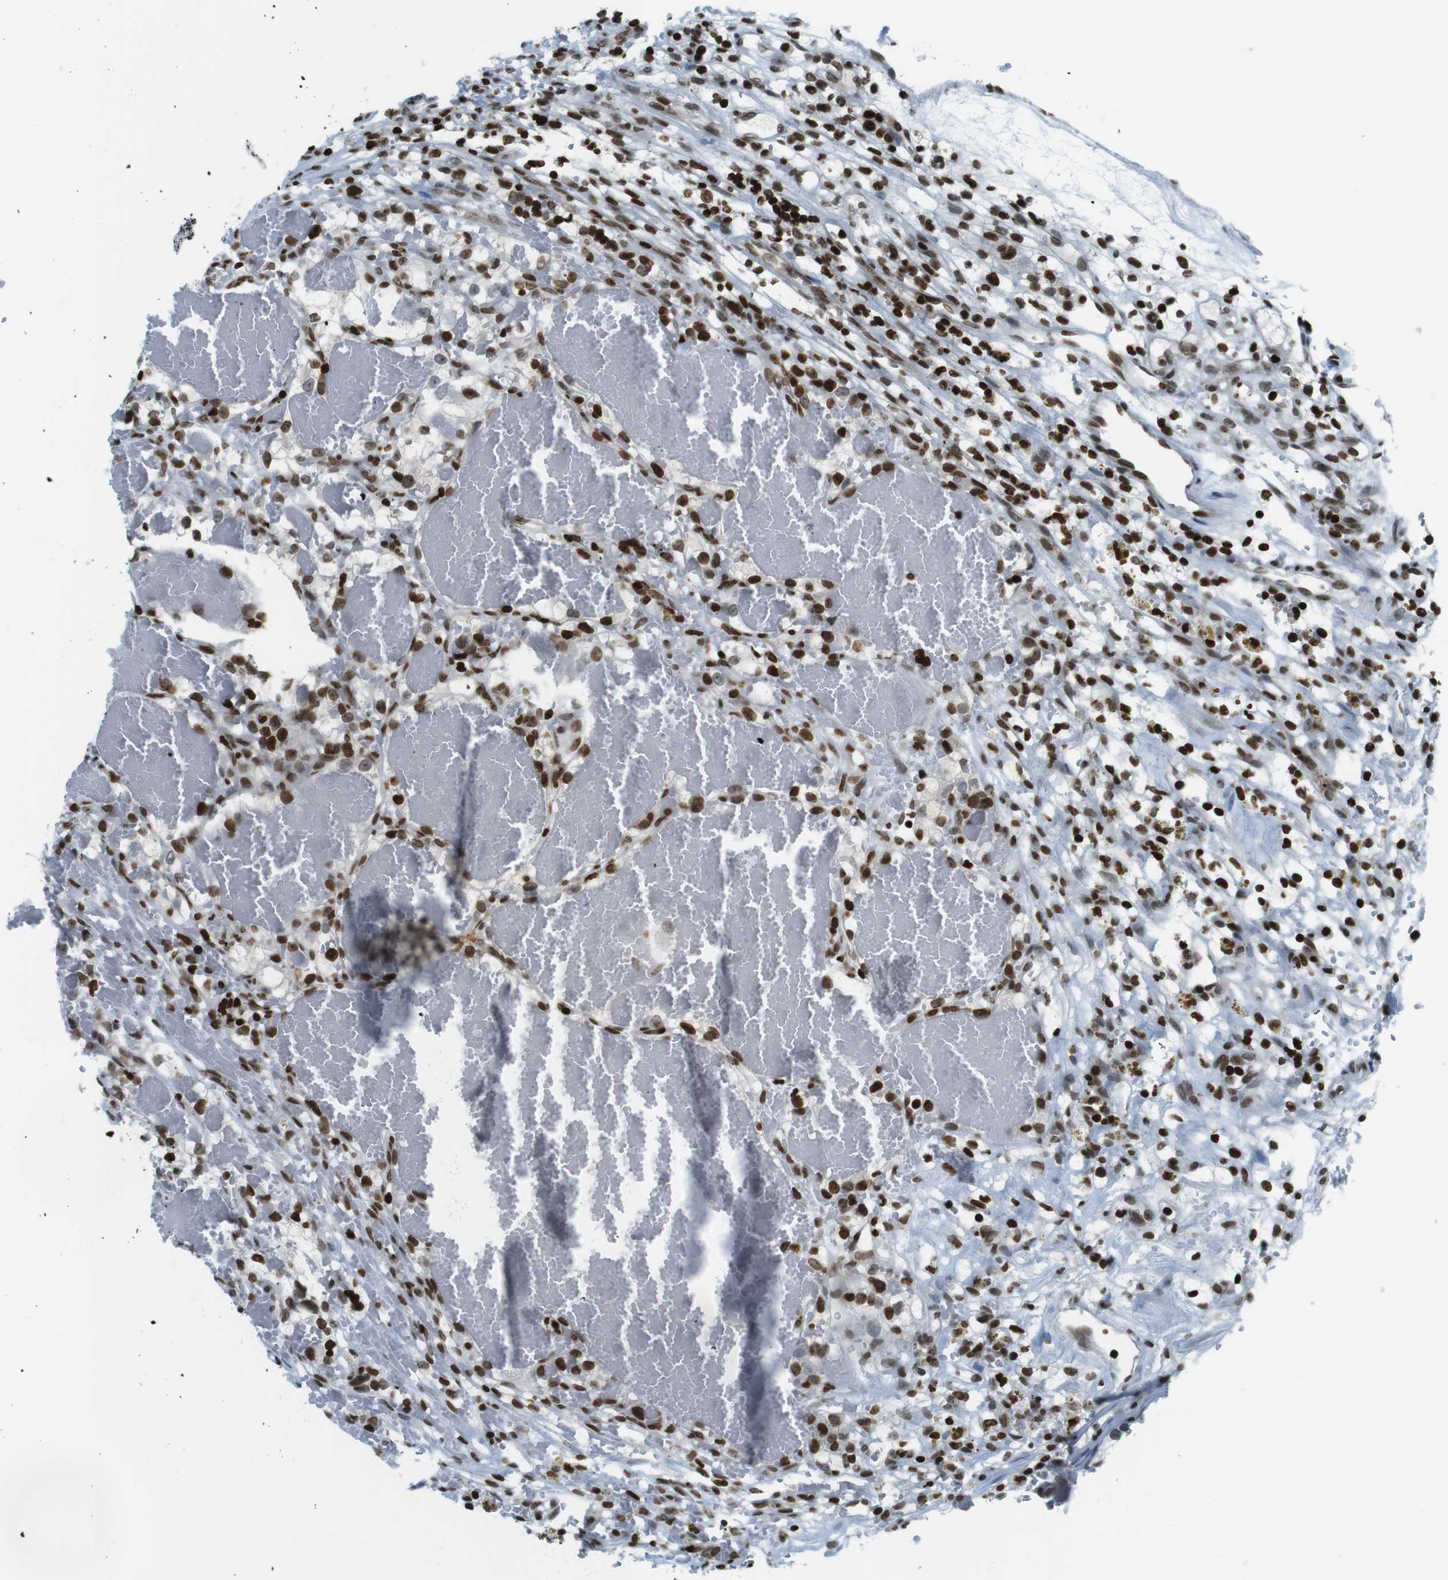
{"staining": {"intensity": "strong", "quantity": ">75%", "location": "nuclear"}, "tissue": "renal cancer", "cell_type": "Tumor cells", "image_type": "cancer", "snomed": [{"axis": "morphology", "description": "Adenocarcinoma, NOS"}, {"axis": "topography", "description": "Kidney"}], "caption": "Renal cancer (adenocarcinoma) tissue demonstrates strong nuclear positivity in approximately >75% of tumor cells The staining was performed using DAB to visualize the protein expression in brown, while the nuclei were stained in blue with hematoxylin (Magnification: 20x).", "gene": "H2AC8", "patient": {"sex": "female", "age": 57}}